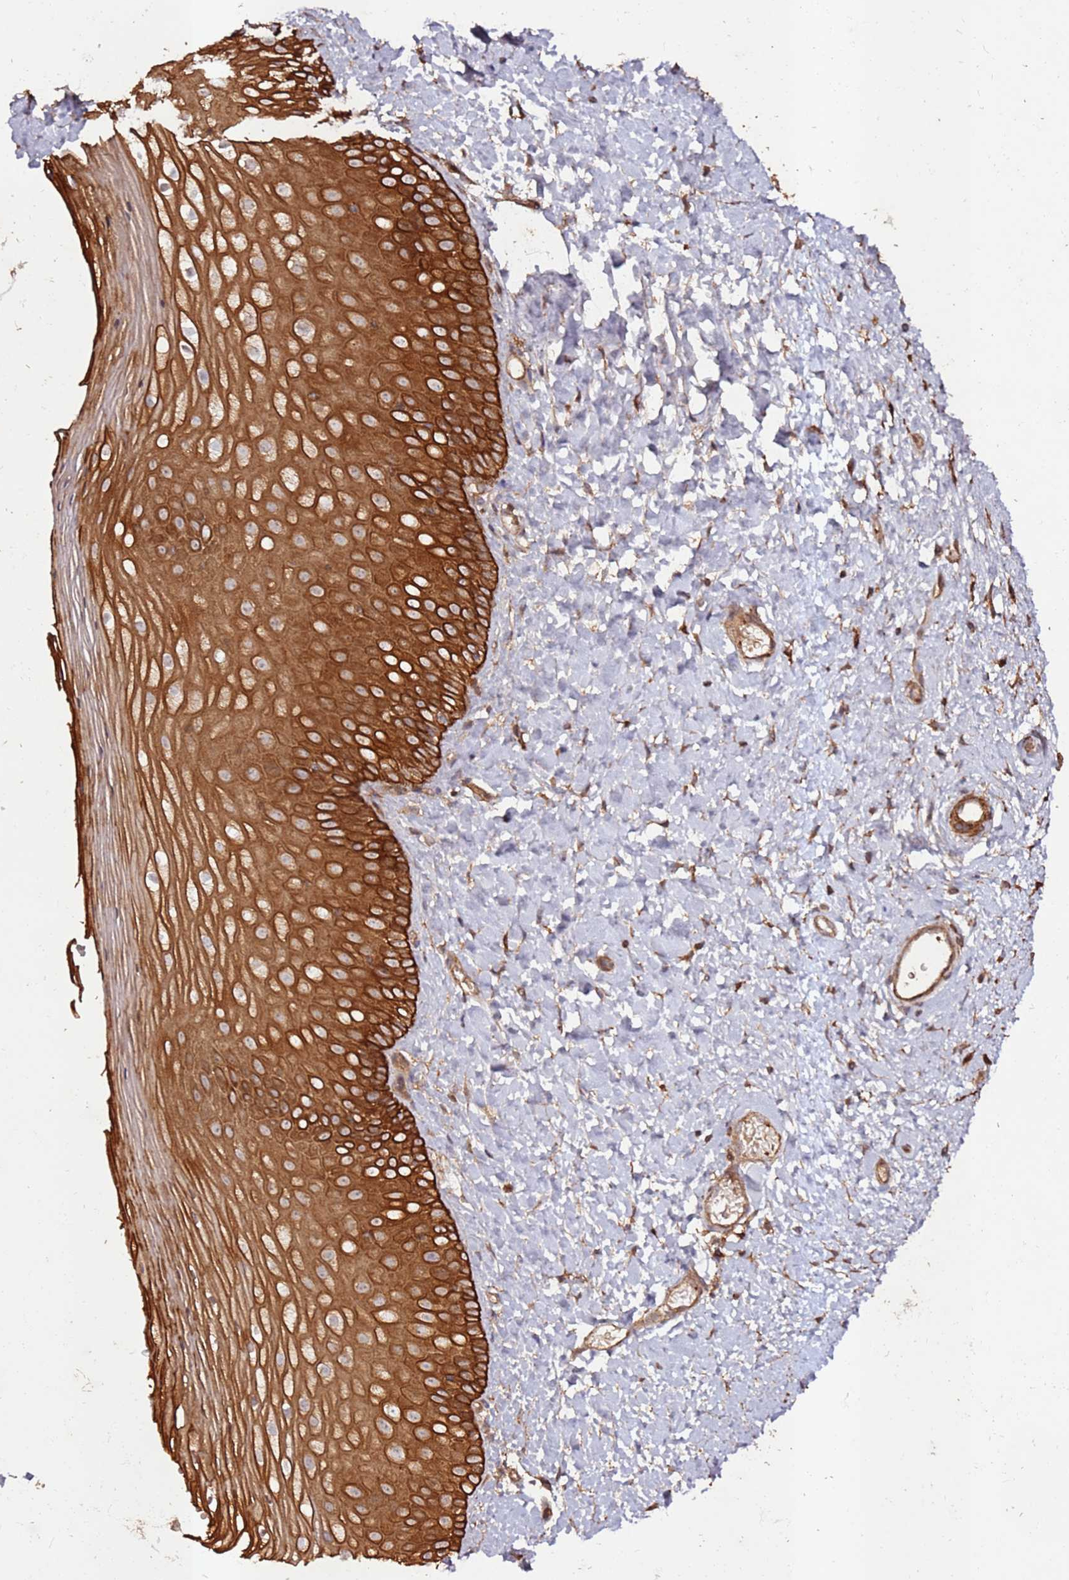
{"staining": {"intensity": "strong", "quantity": ">75%", "location": "cytoplasmic/membranous"}, "tissue": "vagina", "cell_type": "Squamous epithelial cells", "image_type": "normal", "snomed": [{"axis": "morphology", "description": "Normal tissue, NOS"}, {"axis": "topography", "description": "Vagina"}], "caption": "Immunohistochemical staining of unremarkable human vagina exhibits >75% levels of strong cytoplasmic/membranous protein expression in approximately >75% of squamous epithelial cells. (DAB (3,3'-diaminobenzidine) IHC with brightfield microscopy, high magnification).", "gene": "FAM186A", "patient": {"sex": "female", "age": 65}}